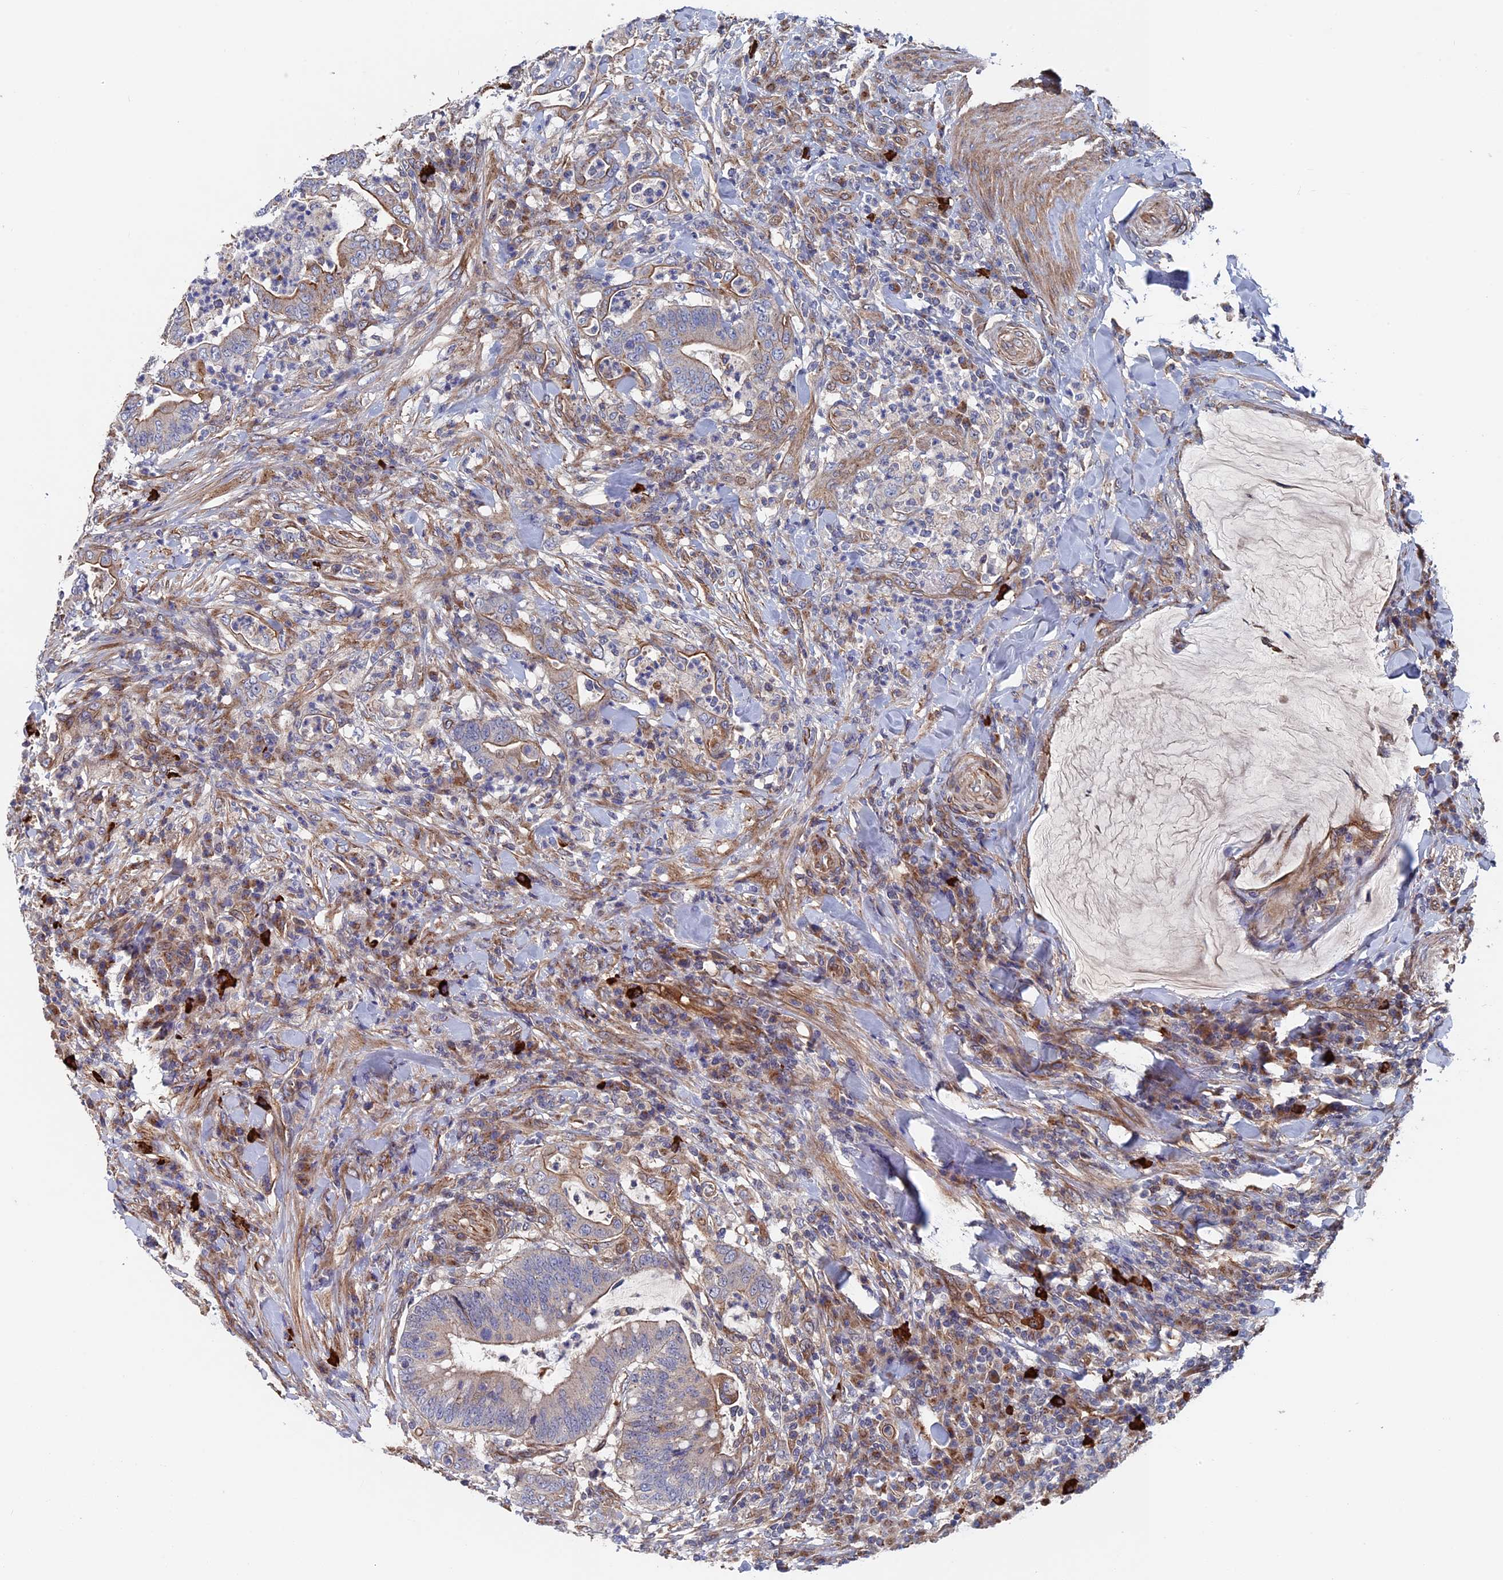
{"staining": {"intensity": "weak", "quantity": "25%-75%", "location": "cytoplasmic/membranous"}, "tissue": "colorectal cancer", "cell_type": "Tumor cells", "image_type": "cancer", "snomed": [{"axis": "morphology", "description": "Adenocarcinoma, NOS"}, {"axis": "topography", "description": "Colon"}], "caption": "A brown stain highlights weak cytoplasmic/membranous positivity of a protein in human colorectal cancer tumor cells. The protein is stained brown, and the nuclei are stained in blue (DAB (3,3'-diaminobenzidine) IHC with brightfield microscopy, high magnification).", "gene": "RPUSD1", "patient": {"sex": "female", "age": 66}}